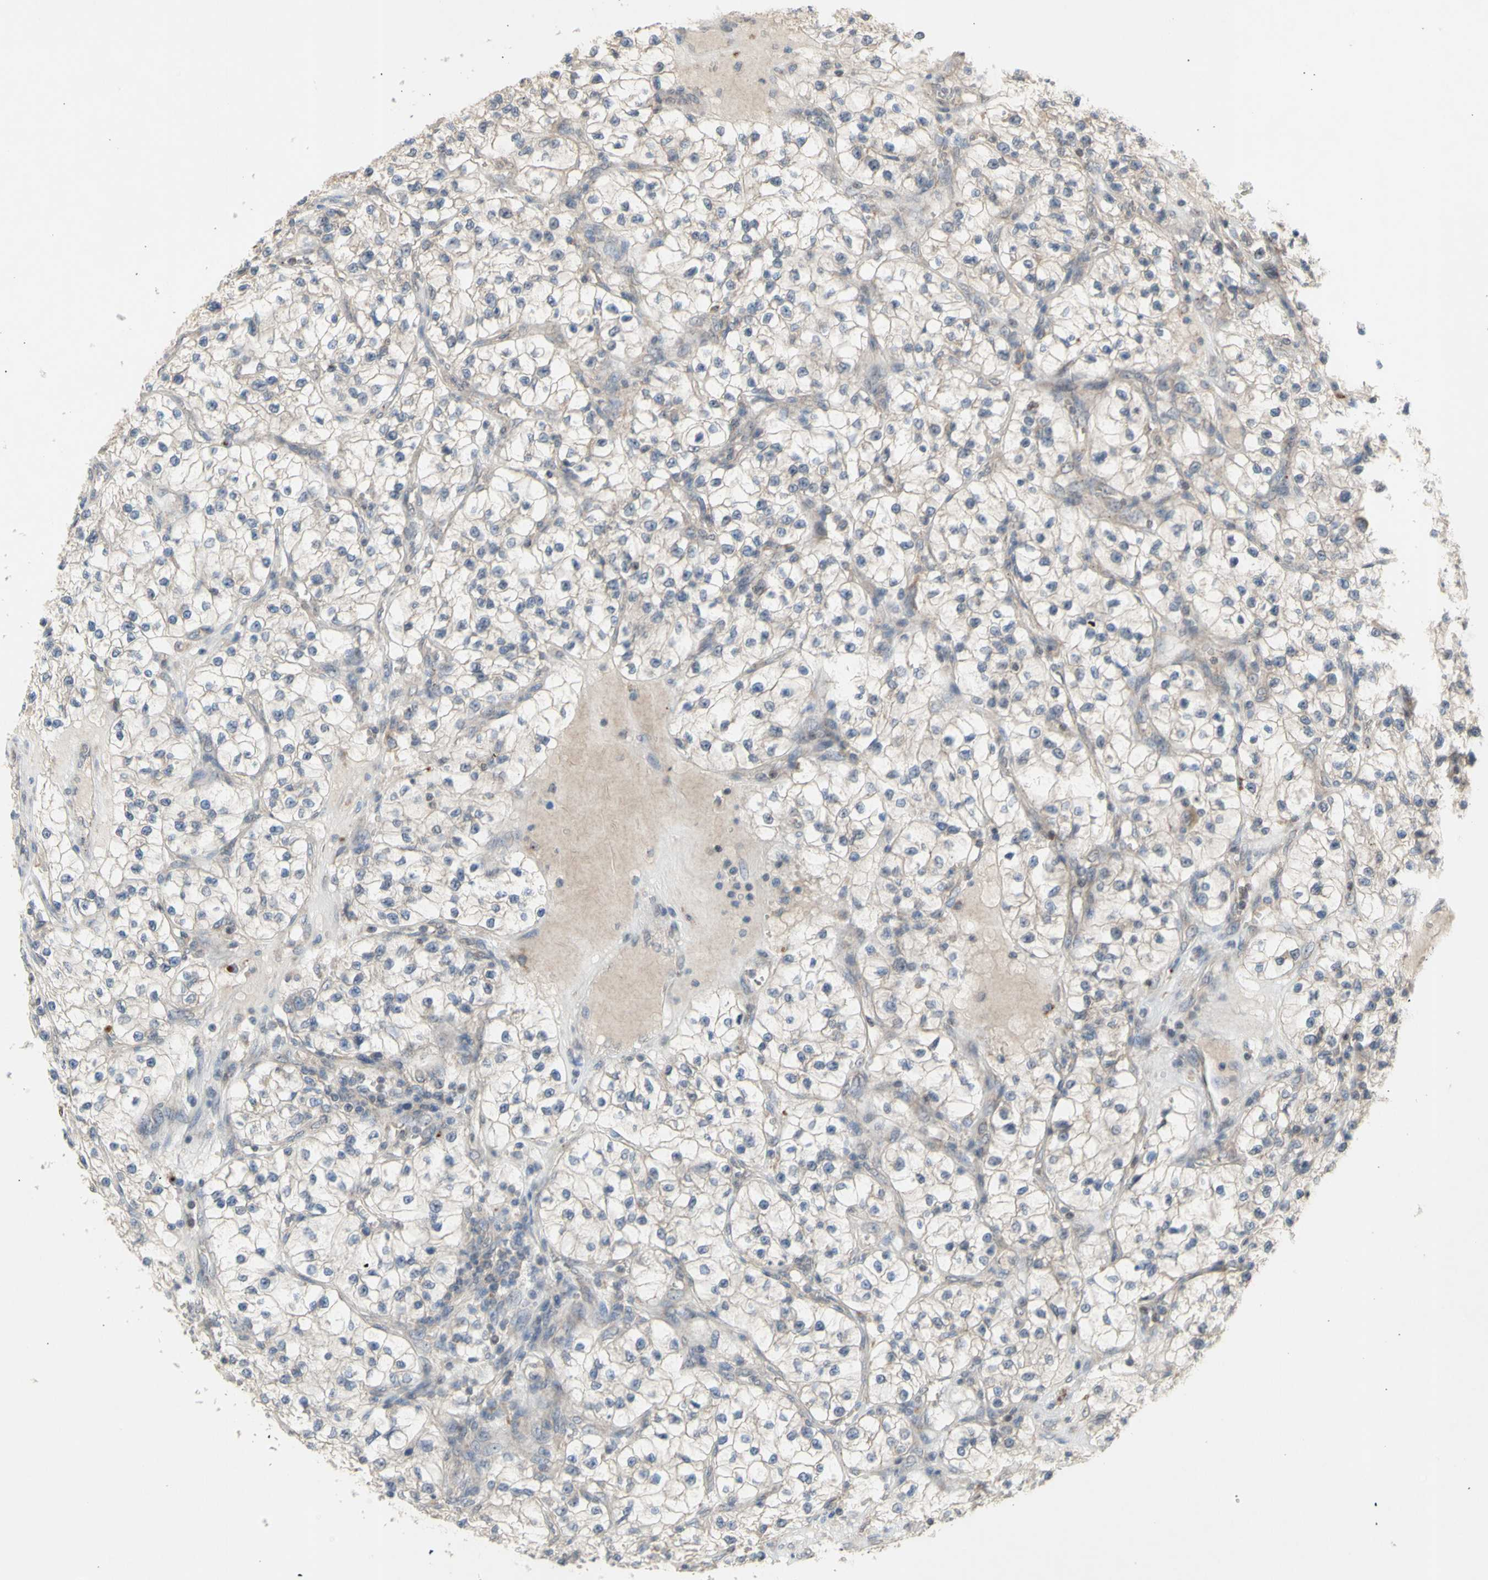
{"staining": {"intensity": "negative", "quantity": "none", "location": "none"}, "tissue": "renal cancer", "cell_type": "Tumor cells", "image_type": "cancer", "snomed": [{"axis": "morphology", "description": "Adenocarcinoma, NOS"}, {"axis": "topography", "description": "Kidney"}], "caption": "Tumor cells show no significant expression in renal cancer (adenocarcinoma).", "gene": "NLRP1", "patient": {"sex": "female", "age": 57}}